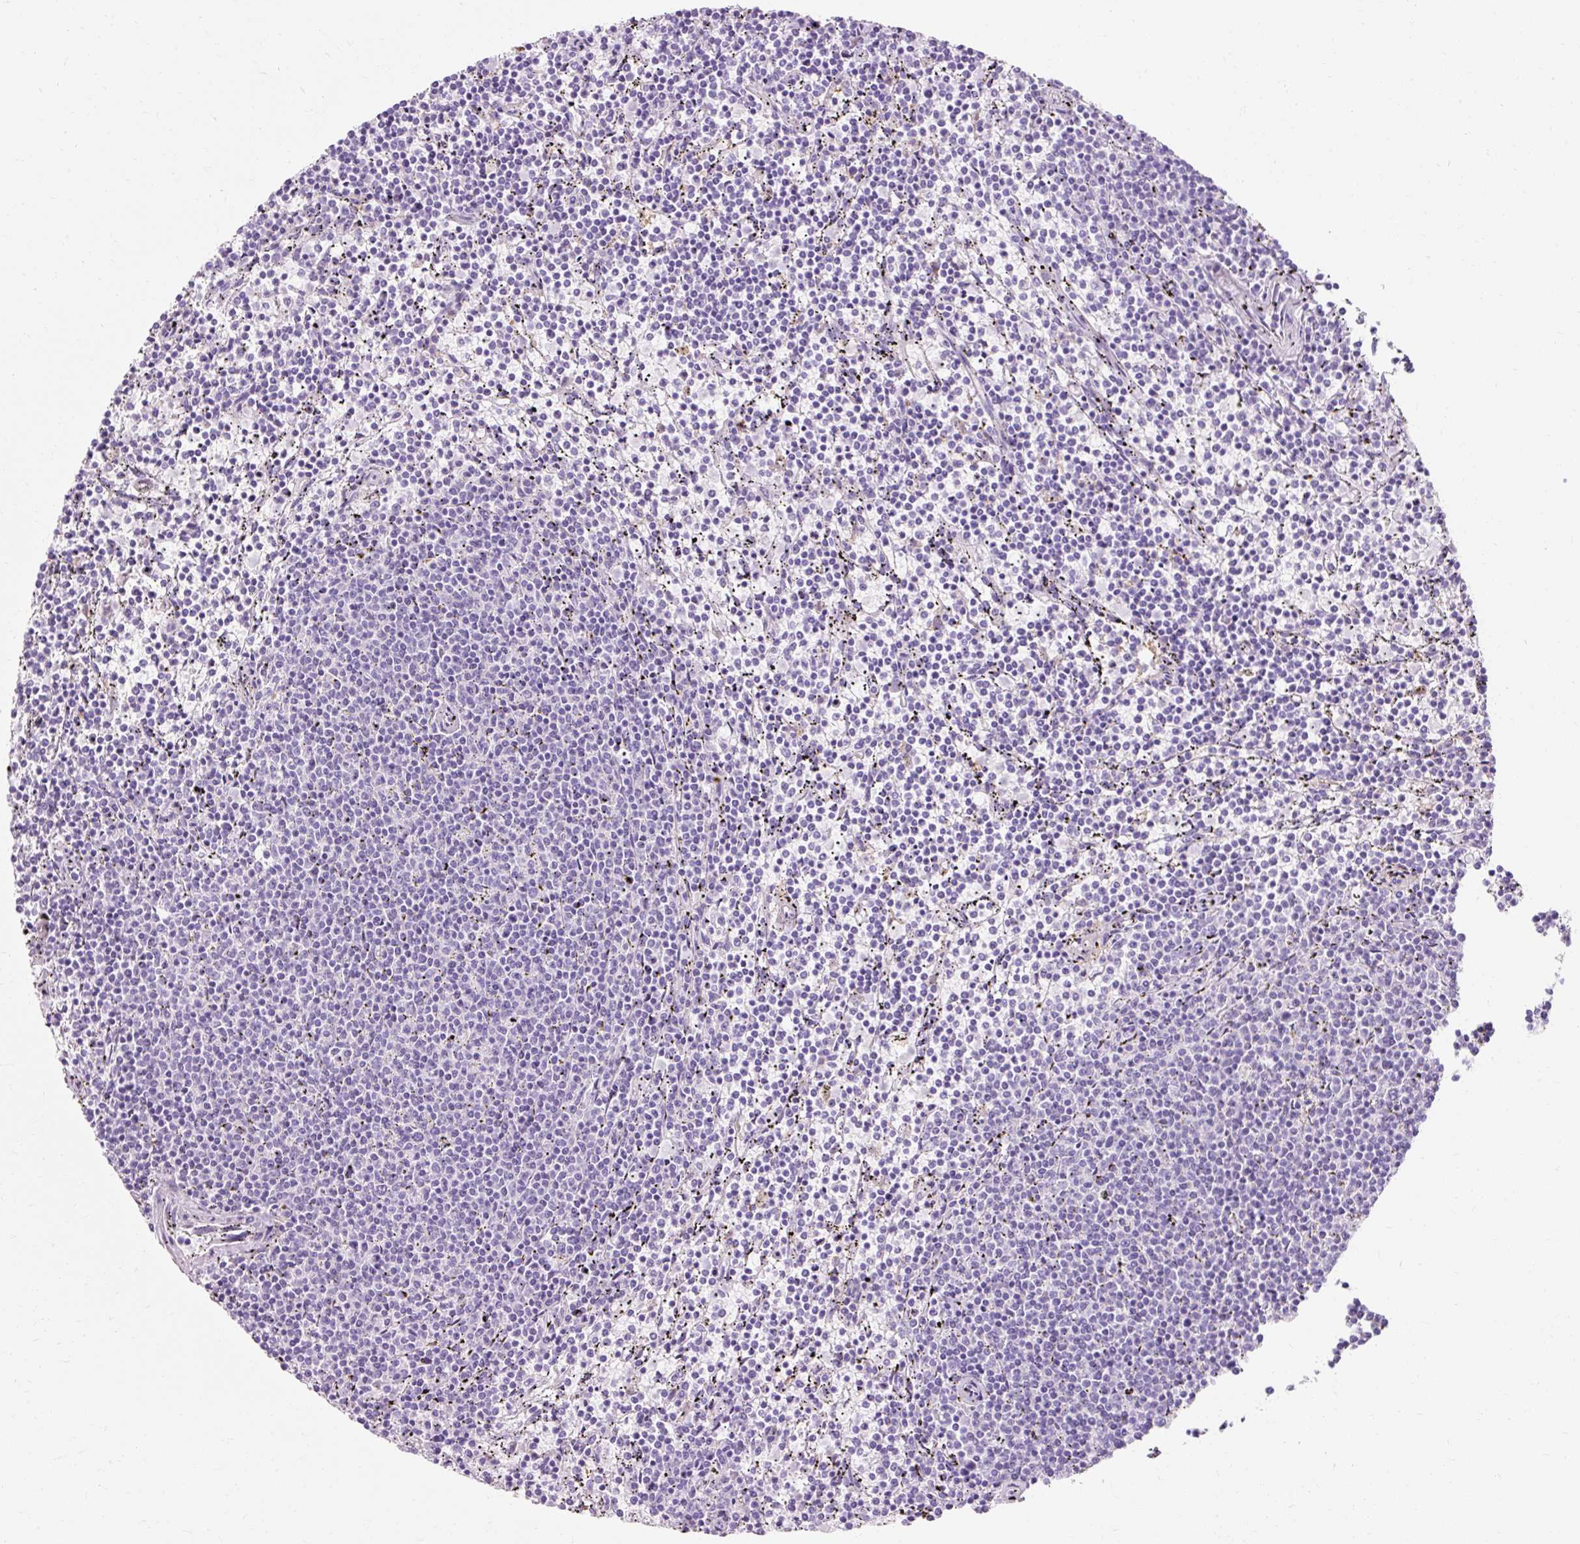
{"staining": {"intensity": "negative", "quantity": "none", "location": "none"}, "tissue": "lymphoma", "cell_type": "Tumor cells", "image_type": "cancer", "snomed": [{"axis": "morphology", "description": "Malignant lymphoma, non-Hodgkin's type, Low grade"}, {"axis": "topography", "description": "Spleen"}], "caption": "Immunohistochemistry of lymphoma displays no positivity in tumor cells.", "gene": "CLDN25", "patient": {"sex": "female", "age": 50}}